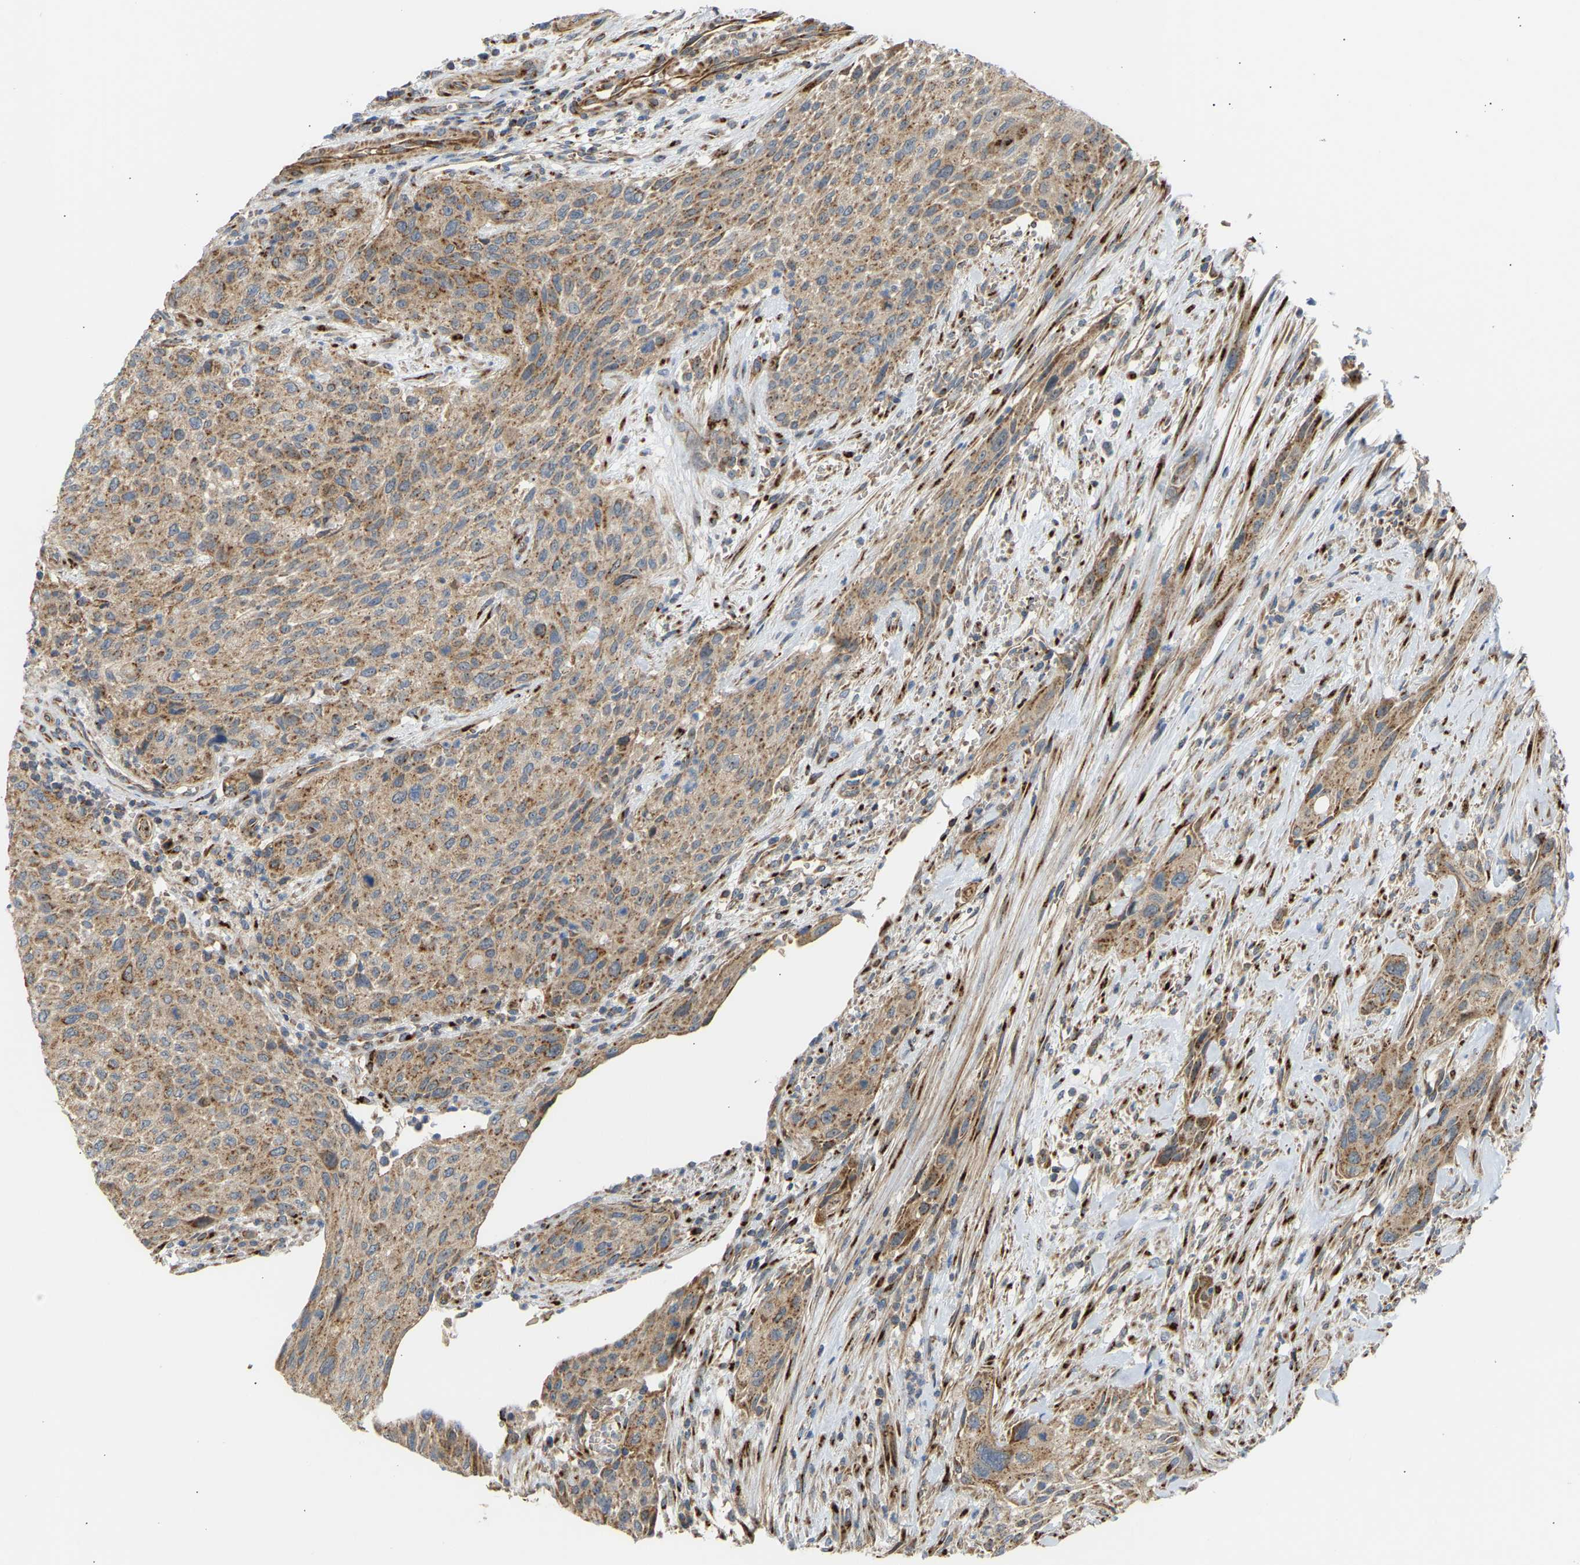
{"staining": {"intensity": "moderate", "quantity": ">75%", "location": "cytoplasmic/membranous"}, "tissue": "urothelial cancer", "cell_type": "Tumor cells", "image_type": "cancer", "snomed": [{"axis": "morphology", "description": "Urothelial carcinoma, Low grade"}, {"axis": "morphology", "description": "Urothelial carcinoma, High grade"}, {"axis": "topography", "description": "Urinary bladder"}], "caption": "There is medium levels of moderate cytoplasmic/membranous staining in tumor cells of urothelial carcinoma (high-grade), as demonstrated by immunohistochemical staining (brown color).", "gene": "YIPF2", "patient": {"sex": "male", "age": 35}}